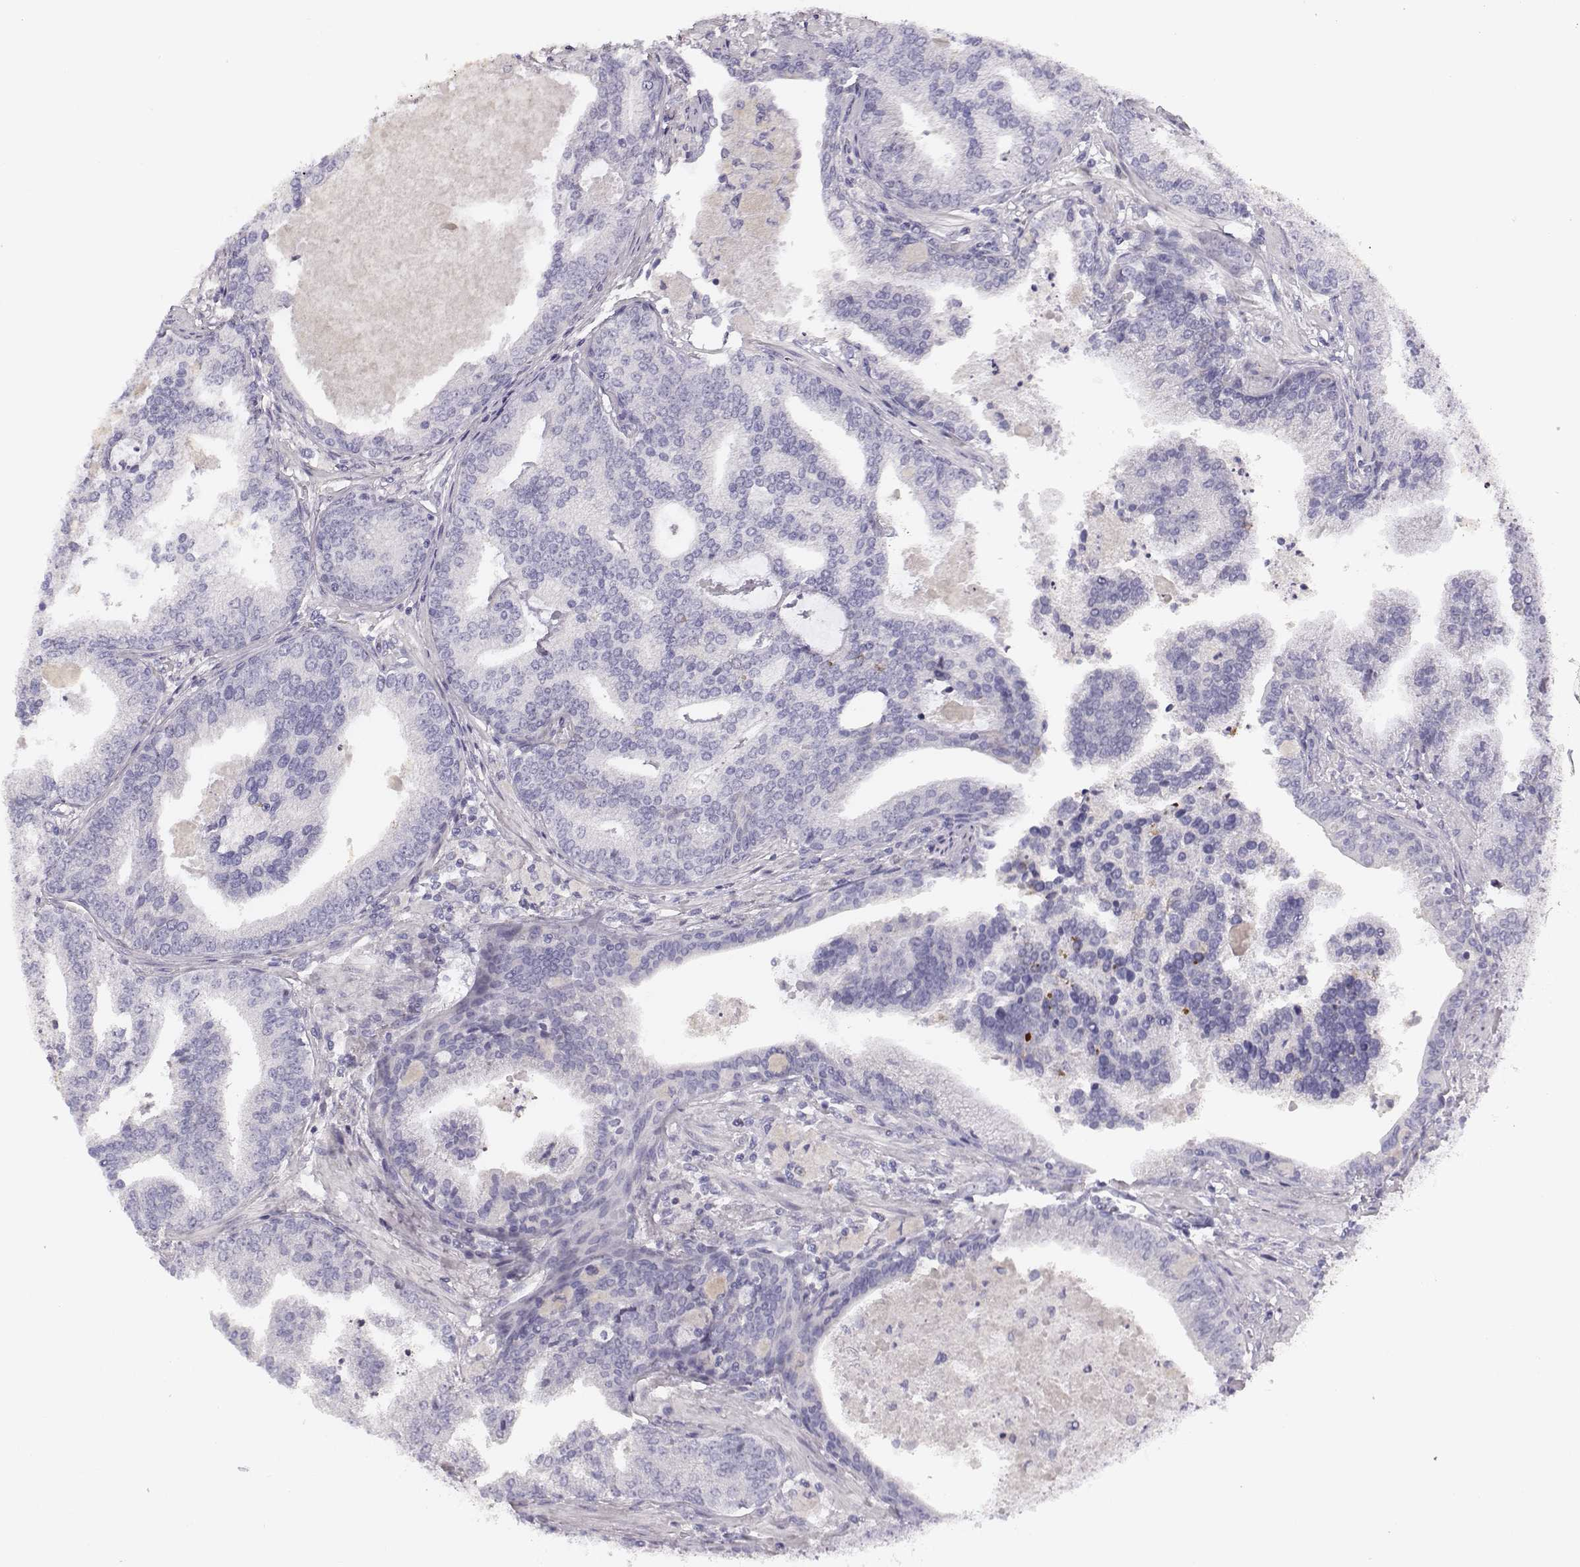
{"staining": {"intensity": "negative", "quantity": "none", "location": "none"}, "tissue": "prostate cancer", "cell_type": "Tumor cells", "image_type": "cancer", "snomed": [{"axis": "morphology", "description": "Adenocarcinoma, NOS"}, {"axis": "topography", "description": "Prostate"}], "caption": "This is an immunohistochemistry (IHC) histopathology image of human prostate adenocarcinoma. There is no staining in tumor cells.", "gene": "GUCA1A", "patient": {"sex": "male", "age": 64}}